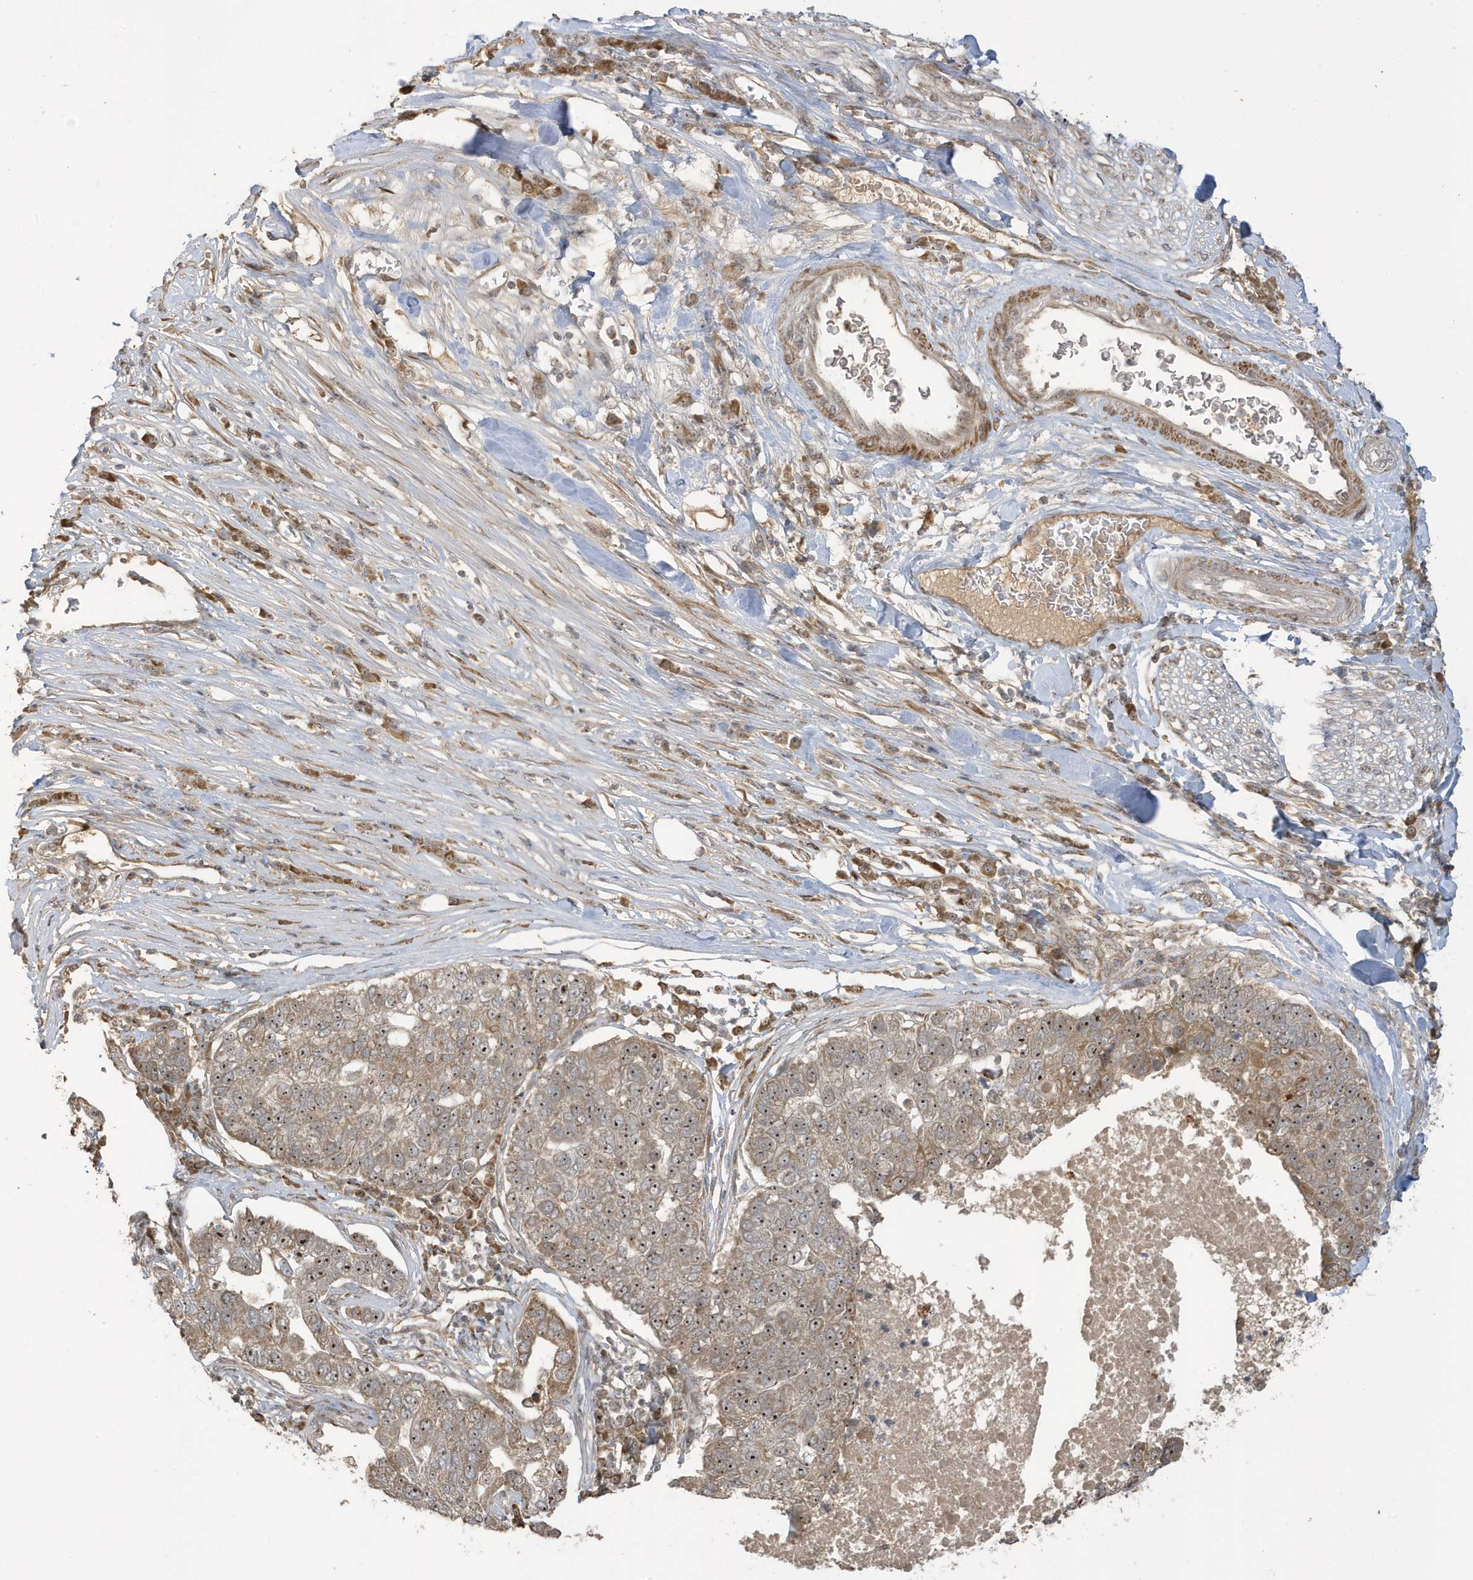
{"staining": {"intensity": "weak", "quantity": ">75%", "location": "cytoplasmic/membranous,nuclear"}, "tissue": "pancreatic cancer", "cell_type": "Tumor cells", "image_type": "cancer", "snomed": [{"axis": "morphology", "description": "Adenocarcinoma, NOS"}, {"axis": "topography", "description": "Pancreas"}], "caption": "Protein expression analysis of human adenocarcinoma (pancreatic) reveals weak cytoplasmic/membranous and nuclear staining in approximately >75% of tumor cells. (DAB (3,3'-diaminobenzidine) IHC with brightfield microscopy, high magnification).", "gene": "ECM2", "patient": {"sex": "female", "age": 61}}